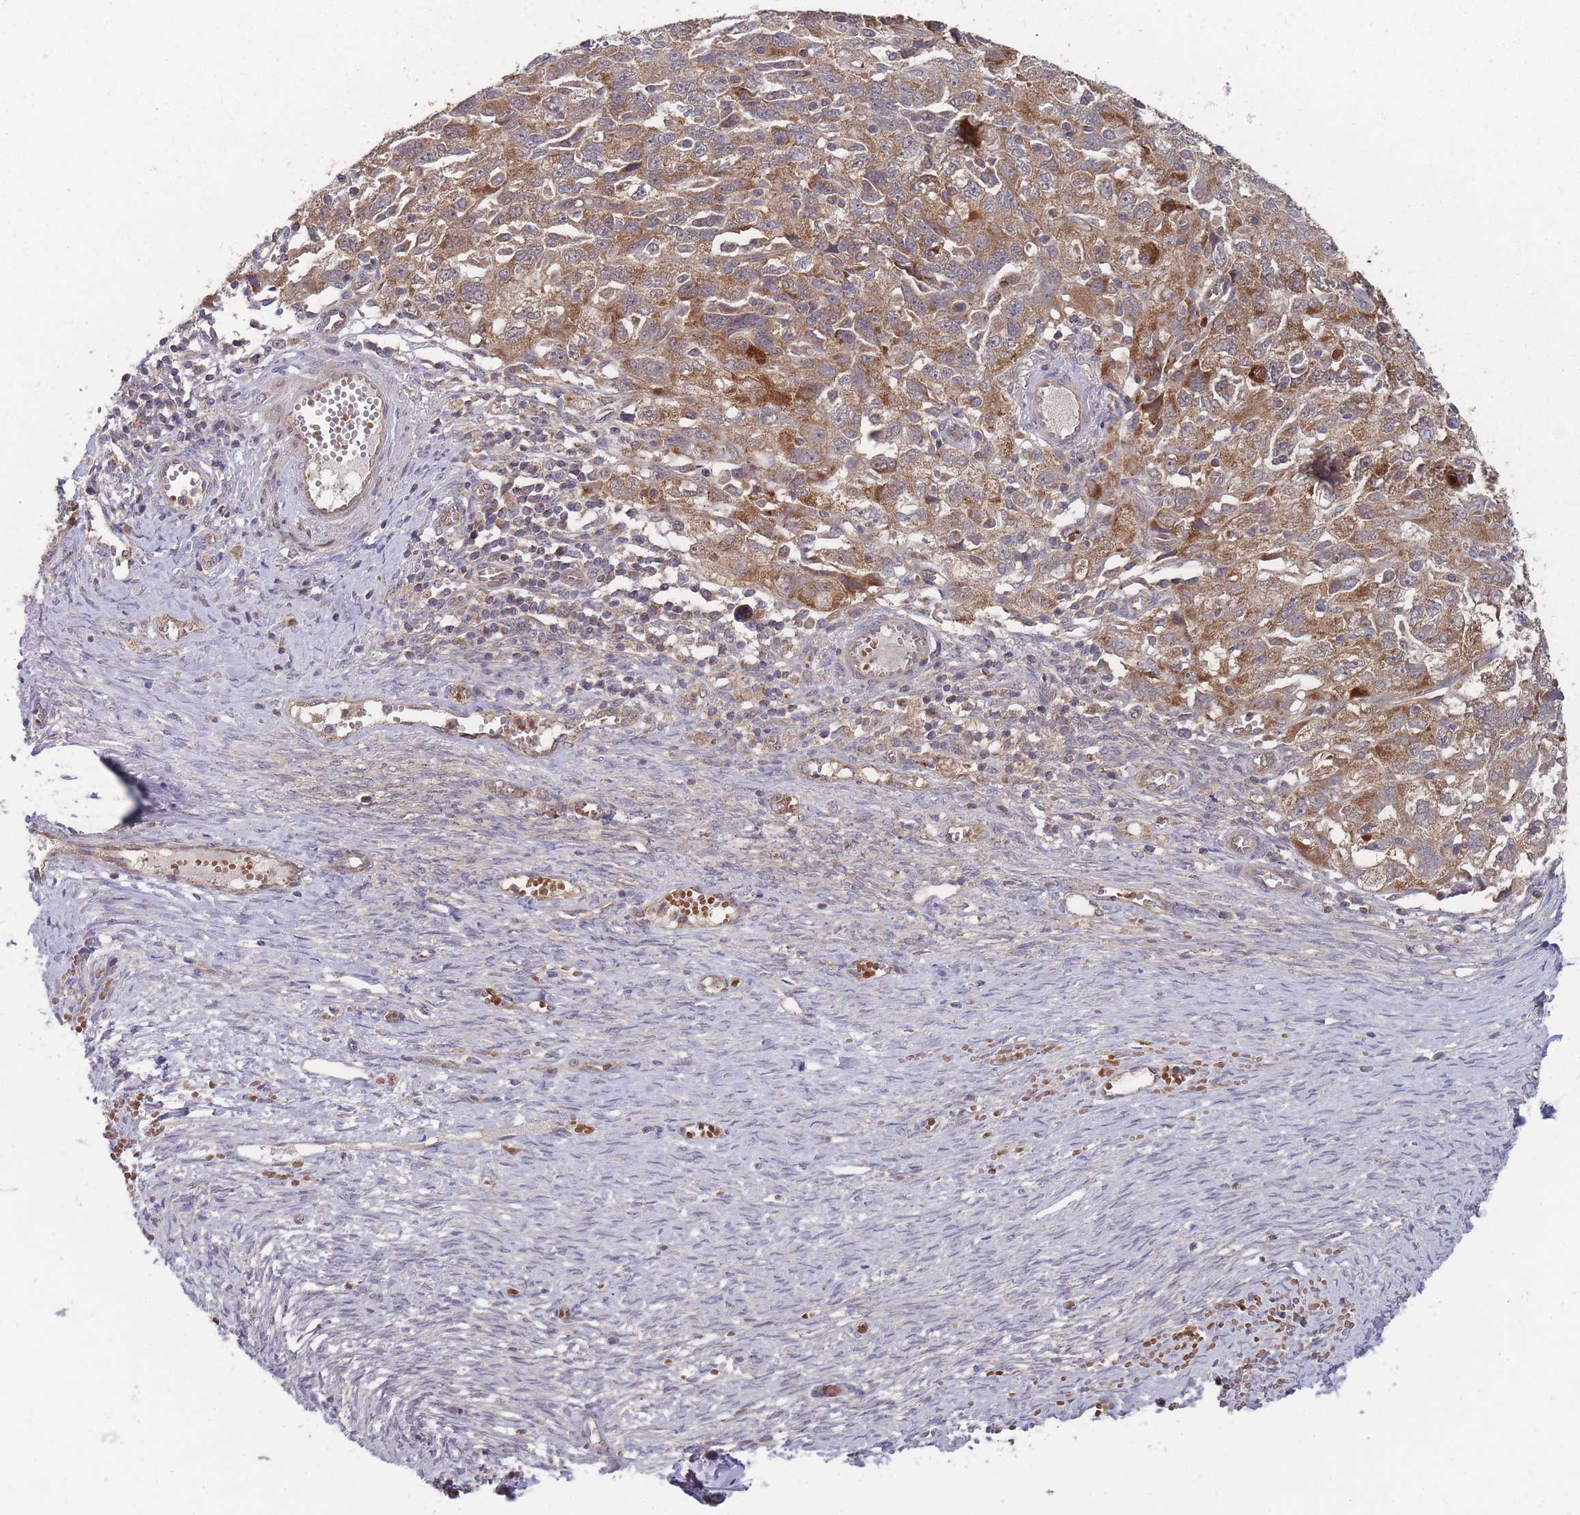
{"staining": {"intensity": "moderate", "quantity": ">75%", "location": "cytoplasmic/membranous"}, "tissue": "ovarian cancer", "cell_type": "Tumor cells", "image_type": "cancer", "snomed": [{"axis": "morphology", "description": "Carcinoma, NOS"}, {"axis": "morphology", "description": "Cystadenocarcinoma, serous, NOS"}, {"axis": "topography", "description": "Ovary"}], "caption": "A photomicrograph showing moderate cytoplasmic/membranous positivity in about >75% of tumor cells in ovarian cancer, as visualized by brown immunohistochemical staining.", "gene": "SLC35B4", "patient": {"sex": "female", "age": 69}}